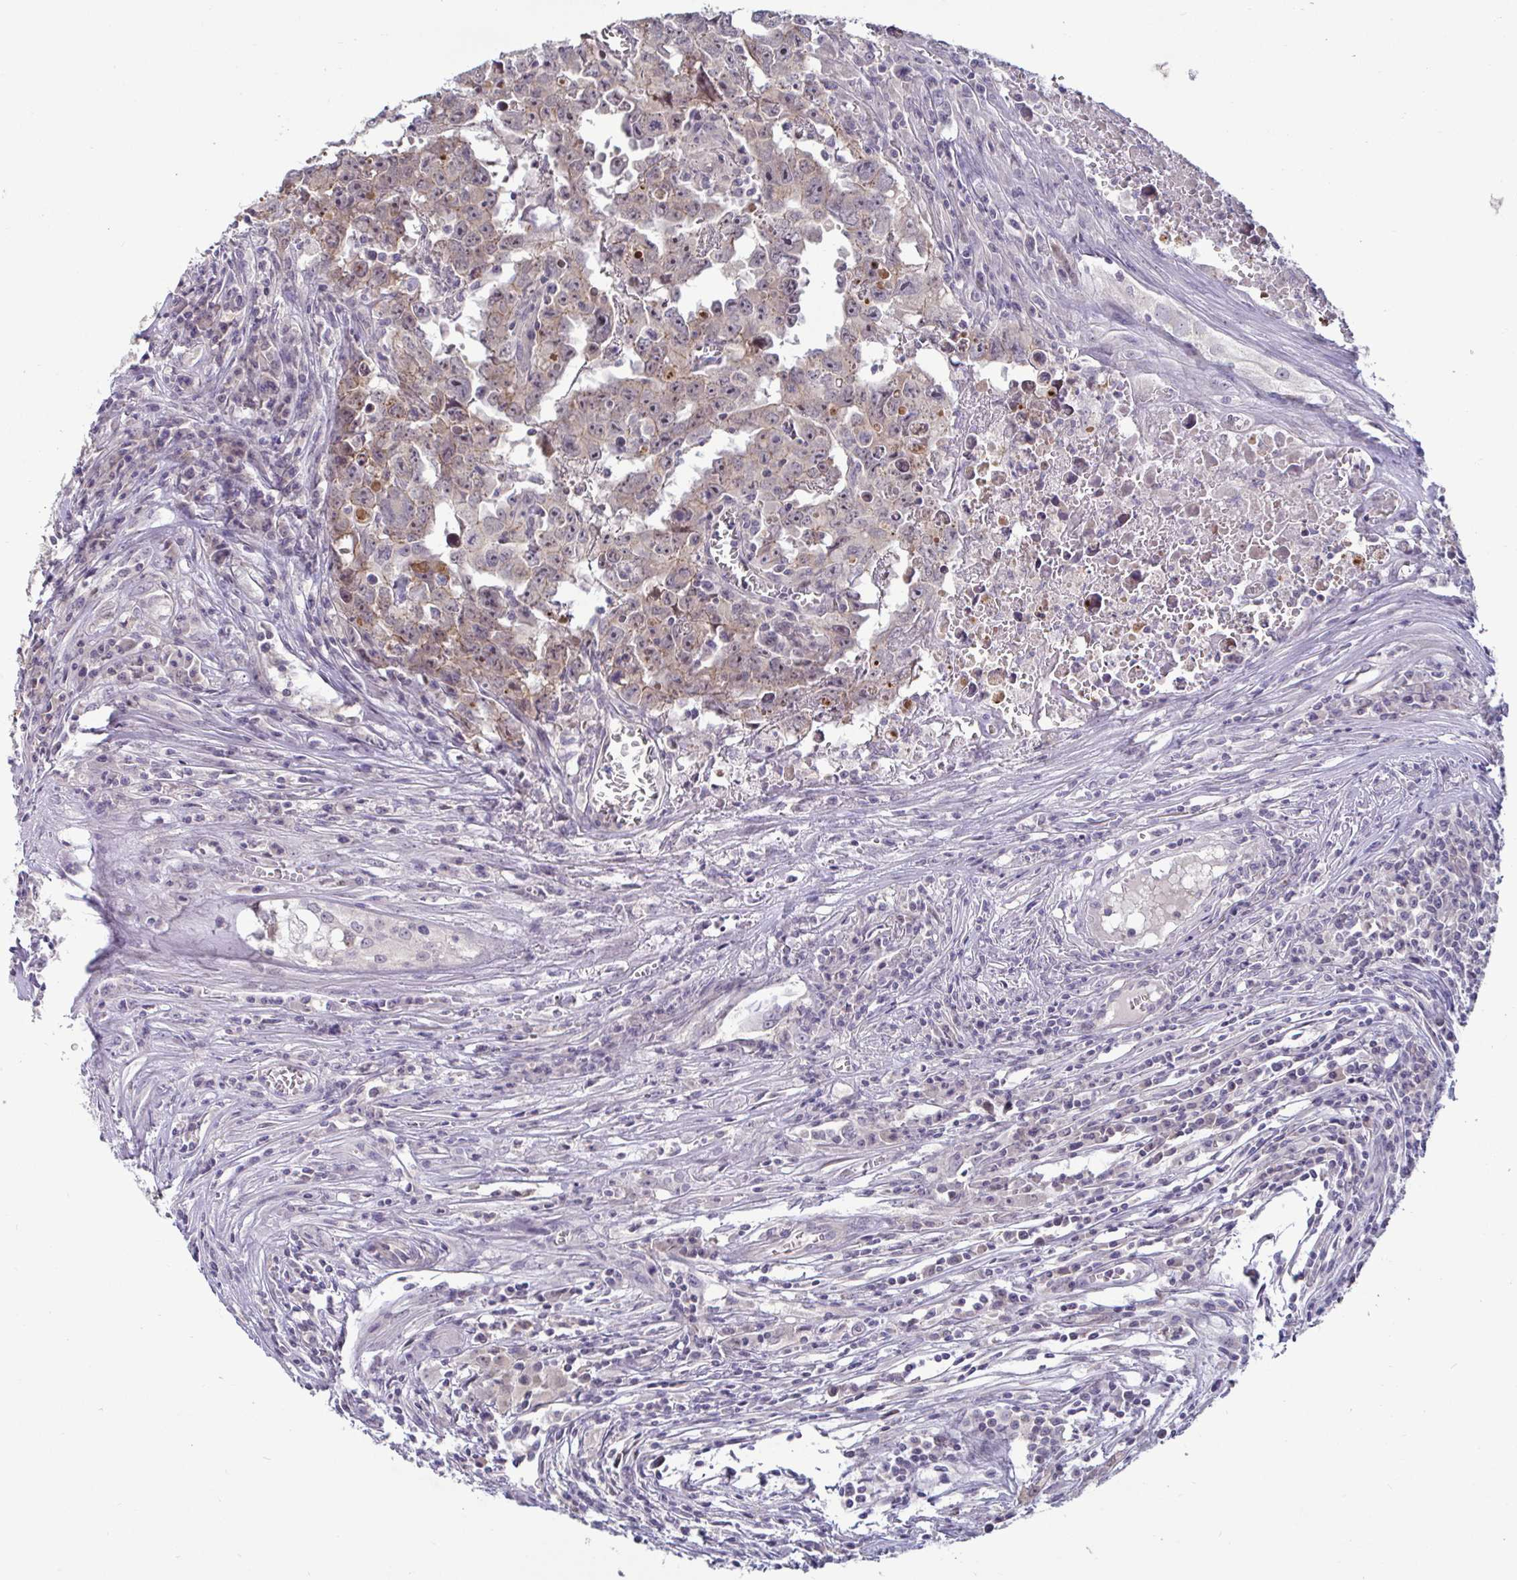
{"staining": {"intensity": "weak", "quantity": "<25%", "location": "cytoplasmic/membranous"}, "tissue": "testis cancer", "cell_type": "Tumor cells", "image_type": "cancer", "snomed": [{"axis": "morphology", "description": "Carcinoma, Embryonal, NOS"}, {"axis": "topography", "description": "Testis"}], "caption": "A histopathology image of testis cancer (embryonal carcinoma) stained for a protein exhibits no brown staining in tumor cells.", "gene": "GSTM1", "patient": {"sex": "male", "age": 22}}